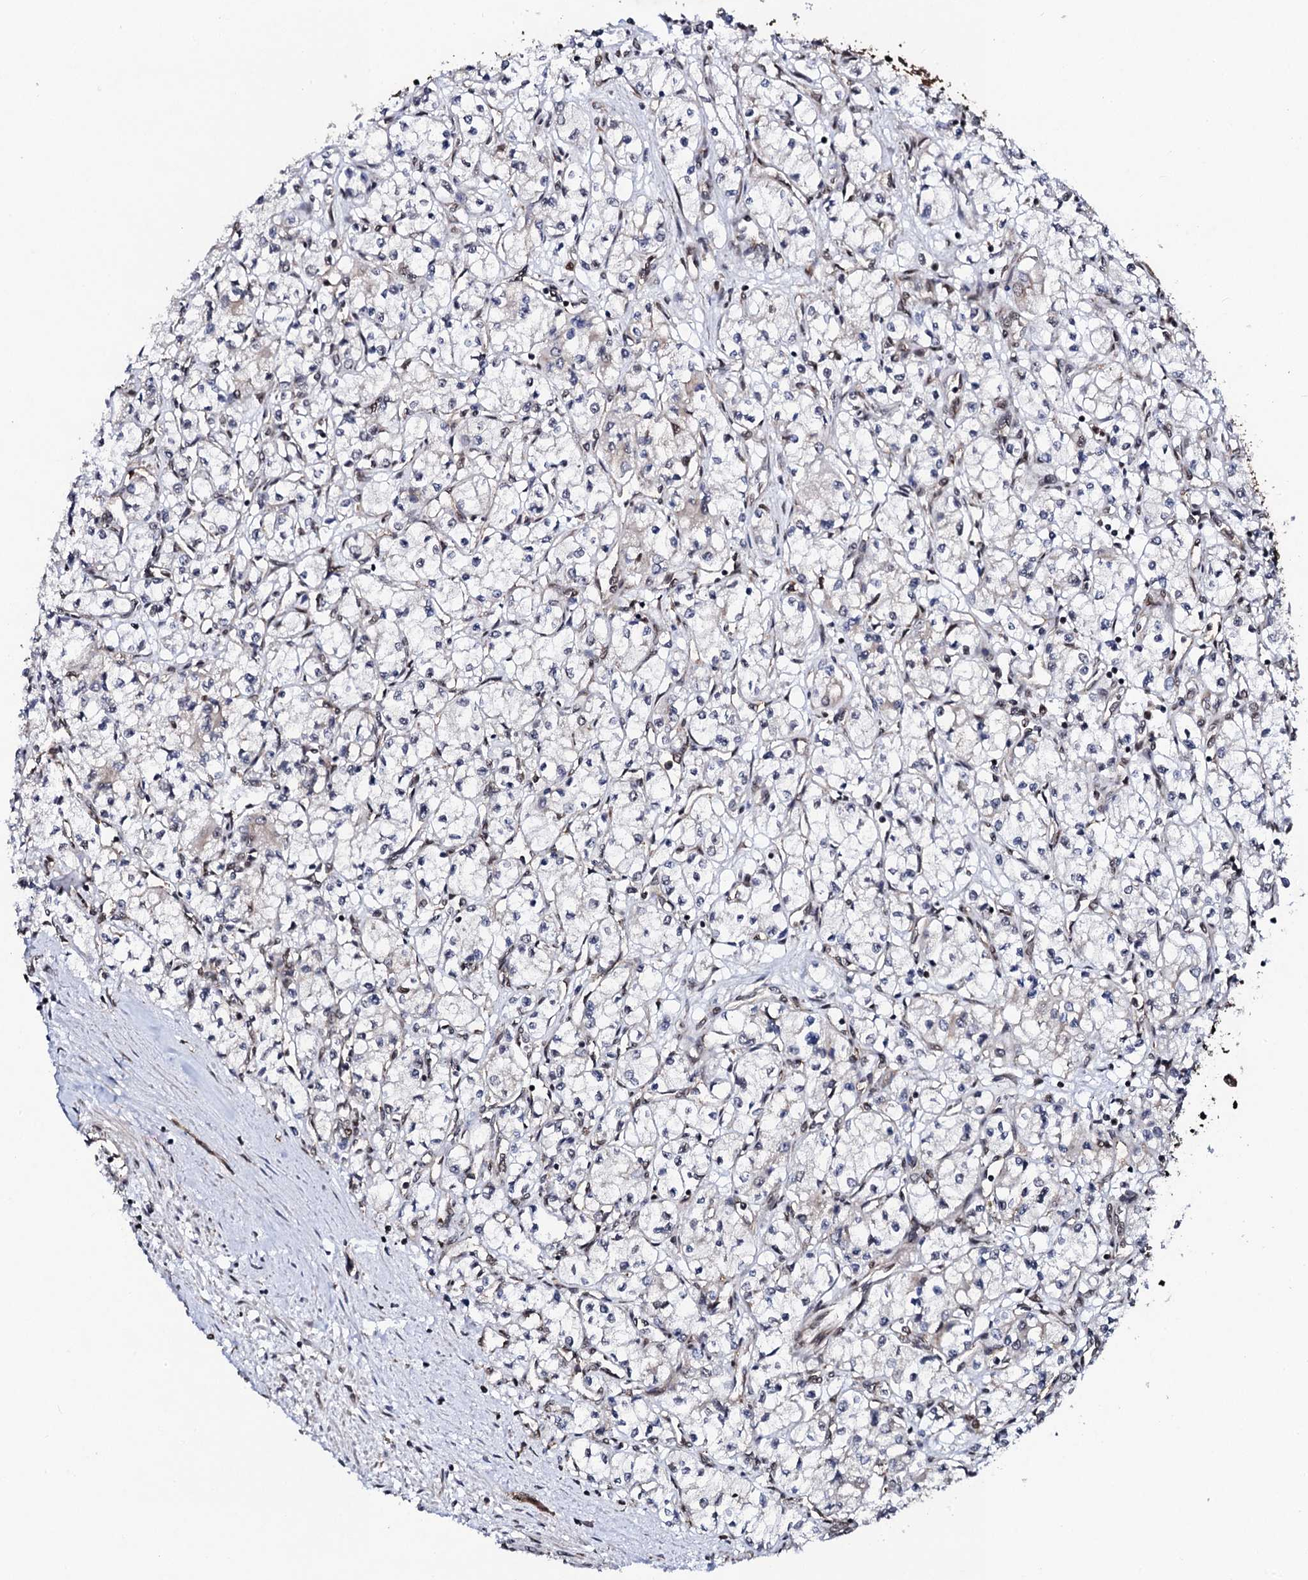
{"staining": {"intensity": "negative", "quantity": "none", "location": "none"}, "tissue": "renal cancer", "cell_type": "Tumor cells", "image_type": "cancer", "snomed": [{"axis": "morphology", "description": "Adenocarcinoma, NOS"}, {"axis": "topography", "description": "Kidney"}], "caption": "DAB (3,3'-diaminobenzidine) immunohistochemical staining of human adenocarcinoma (renal) displays no significant staining in tumor cells. Nuclei are stained in blue.", "gene": "CSTF3", "patient": {"sex": "male", "age": 59}}